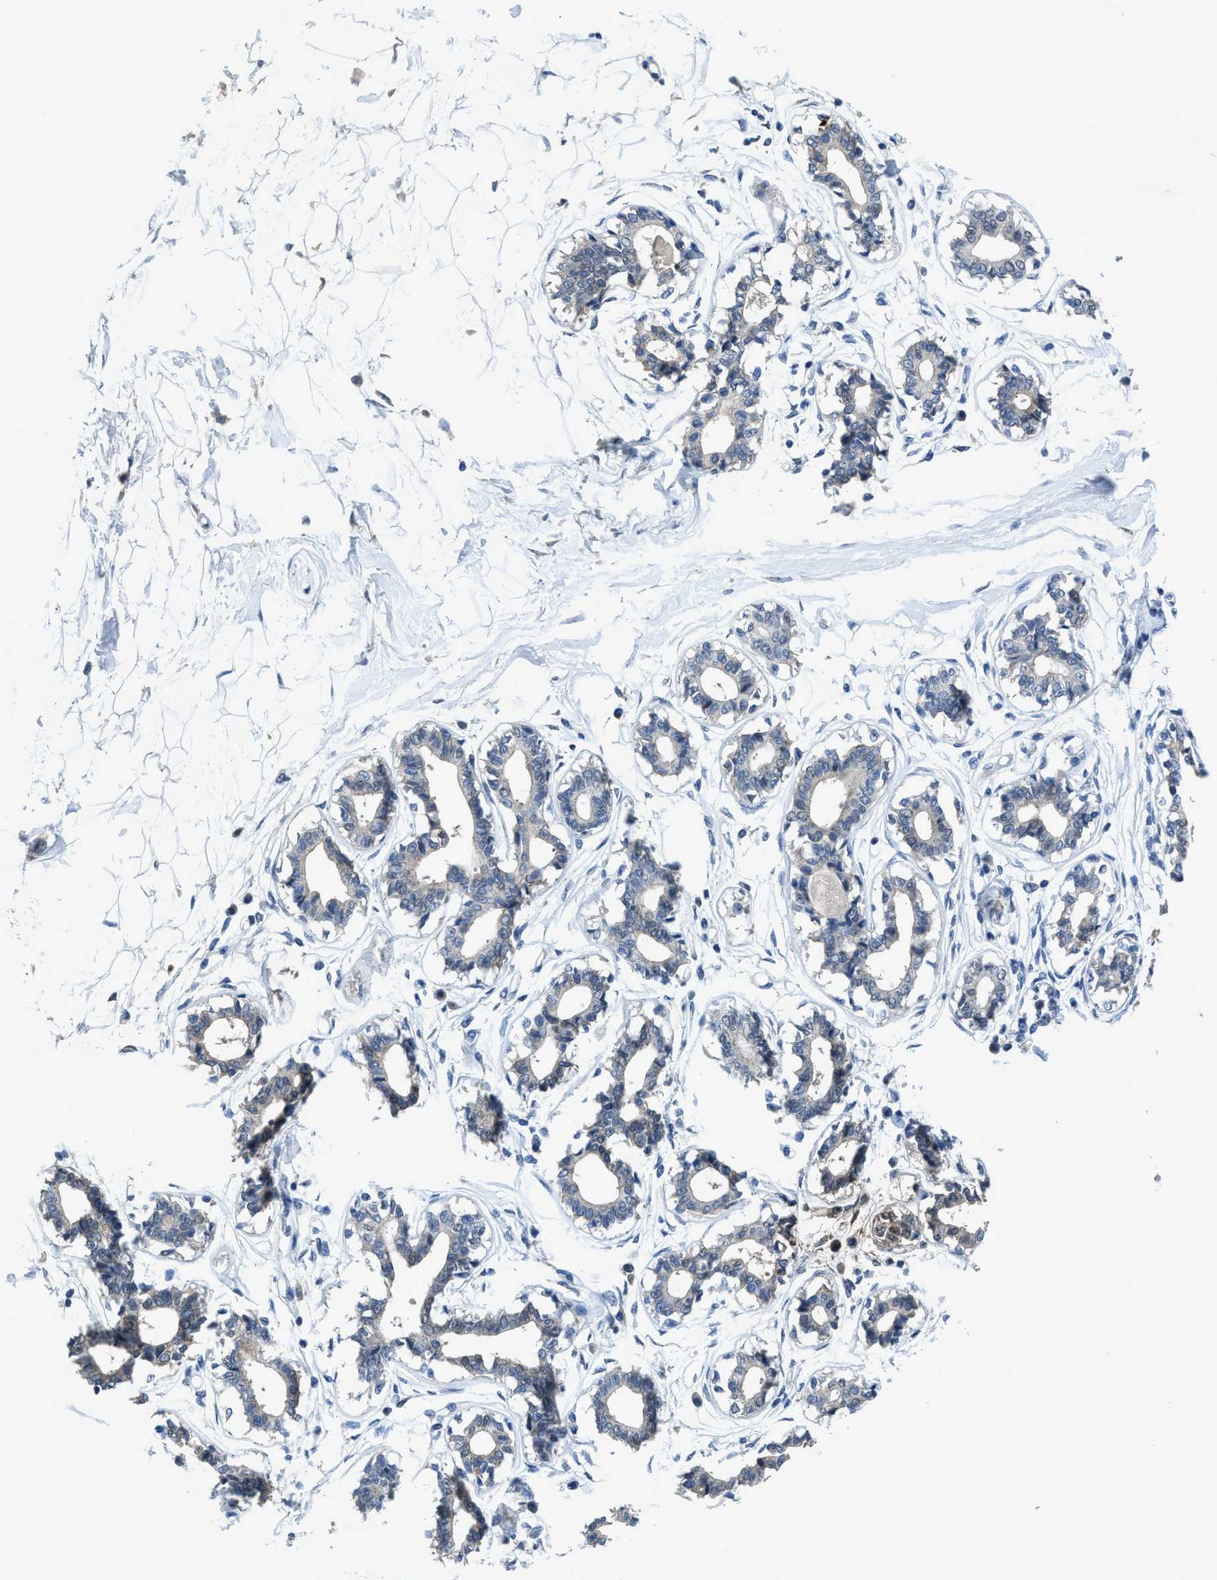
{"staining": {"intensity": "negative", "quantity": "none", "location": "none"}, "tissue": "breast", "cell_type": "Adipocytes", "image_type": "normal", "snomed": [{"axis": "morphology", "description": "Normal tissue, NOS"}, {"axis": "topography", "description": "Breast"}], "caption": "Human breast stained for a protein using immunohistochemistry (IHC) demonstrates no positivity in adipocytes.", "gene": "DUSP19", "patient": {"sex": "female", "age": 45}}